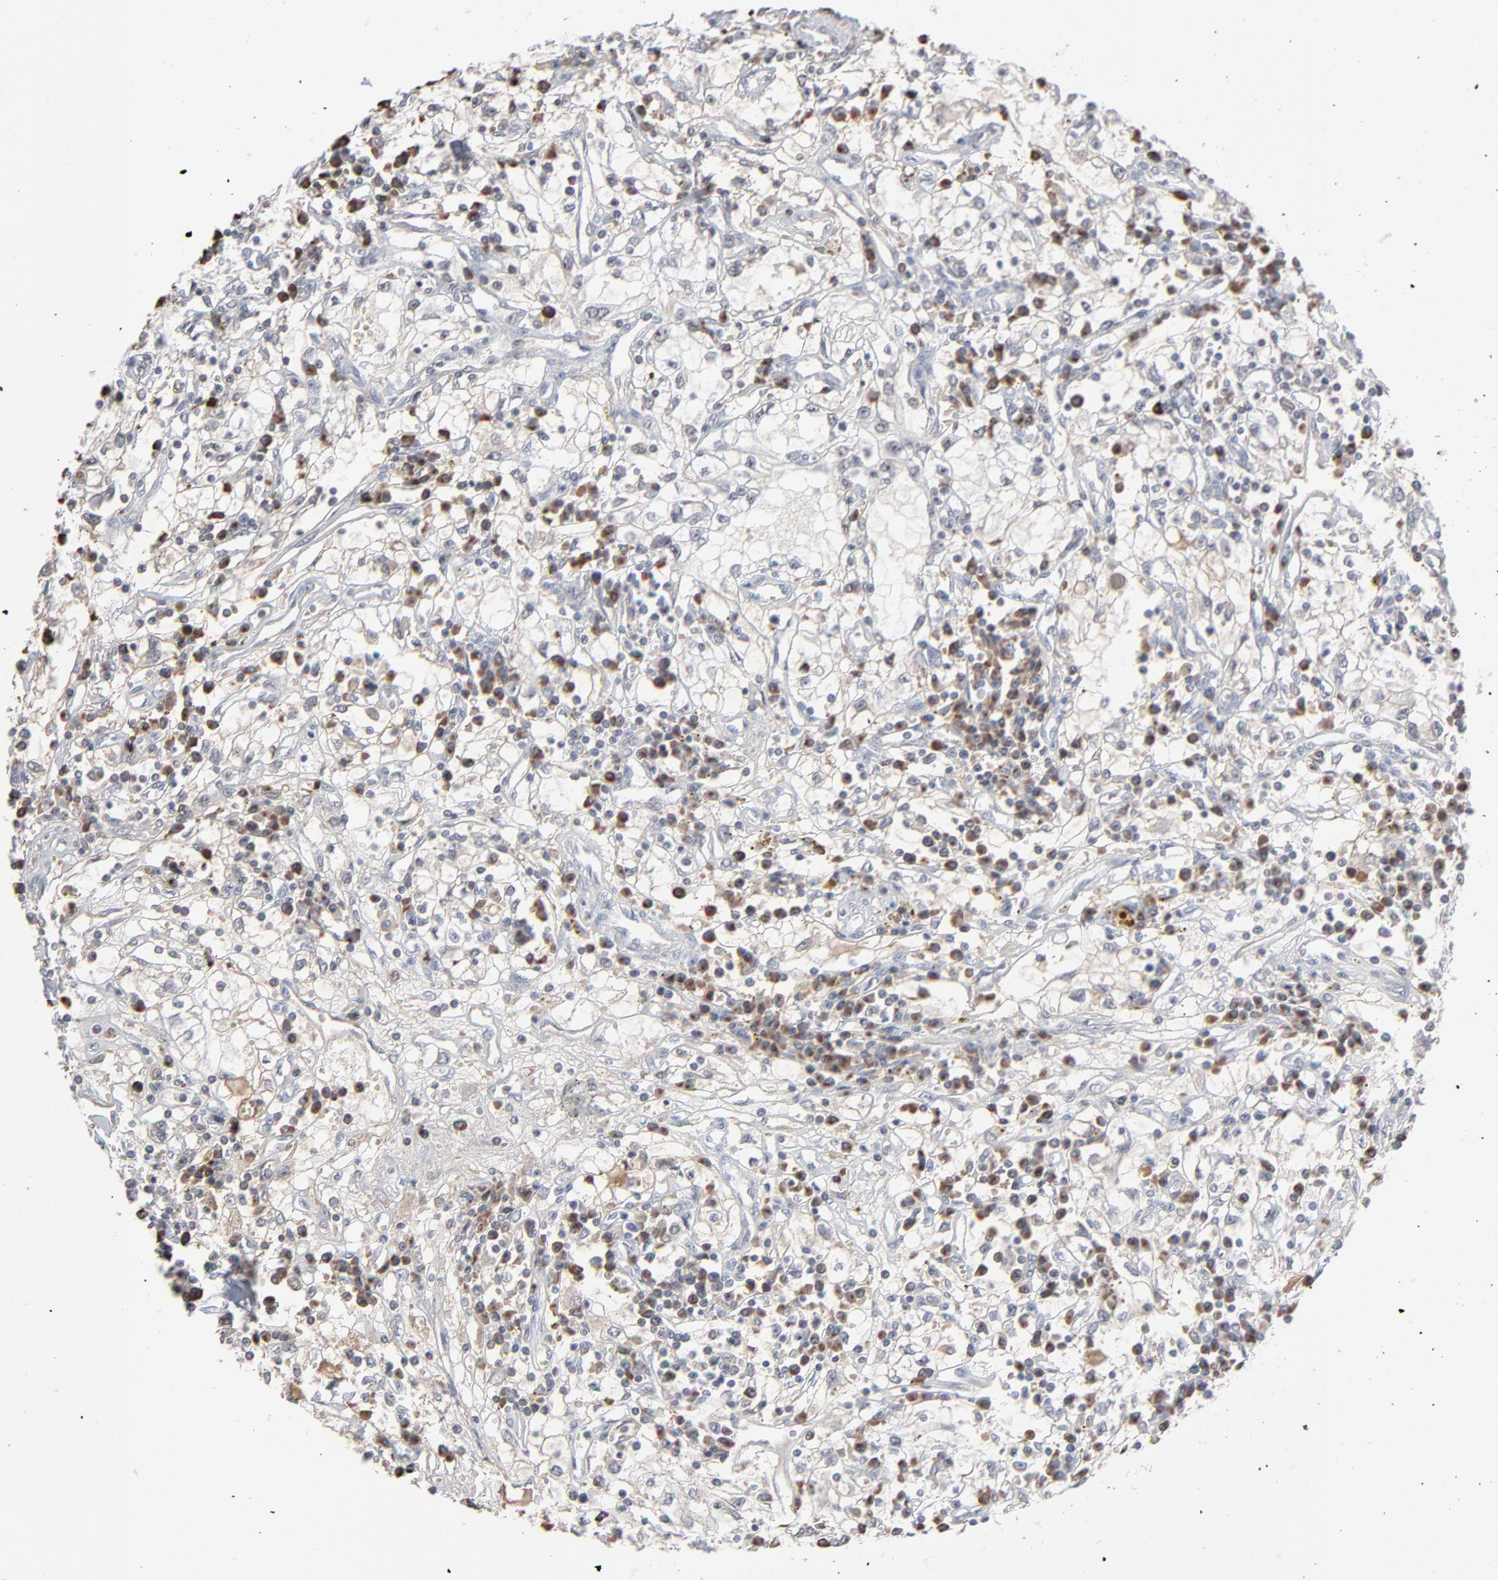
{"staining": {"intensity": "strong", "quantity": "<25%", "location": "nuclear"}, "tissue": "renal cancer", "cell_type": "Tumor cells", "image_type": "cancer", "snomed": [{"axis": "morphology", "description": "Adenocarcinoma, NOS"}, {"axis": "topography", "description": "Kidney"}], "caption": "Immunohistochemistry (IHC) (DAB (3,3'-diaminobenzidine)) staining of human renal cancer demonstrates strong nuclear protein positivity in approximately <25% of tumor cells. Ihc stains the protein of interest in brown and the nuclei are stained blue.", "gene": "MPHOSPH6", "patient": {"sex": "male", "age": 82}}